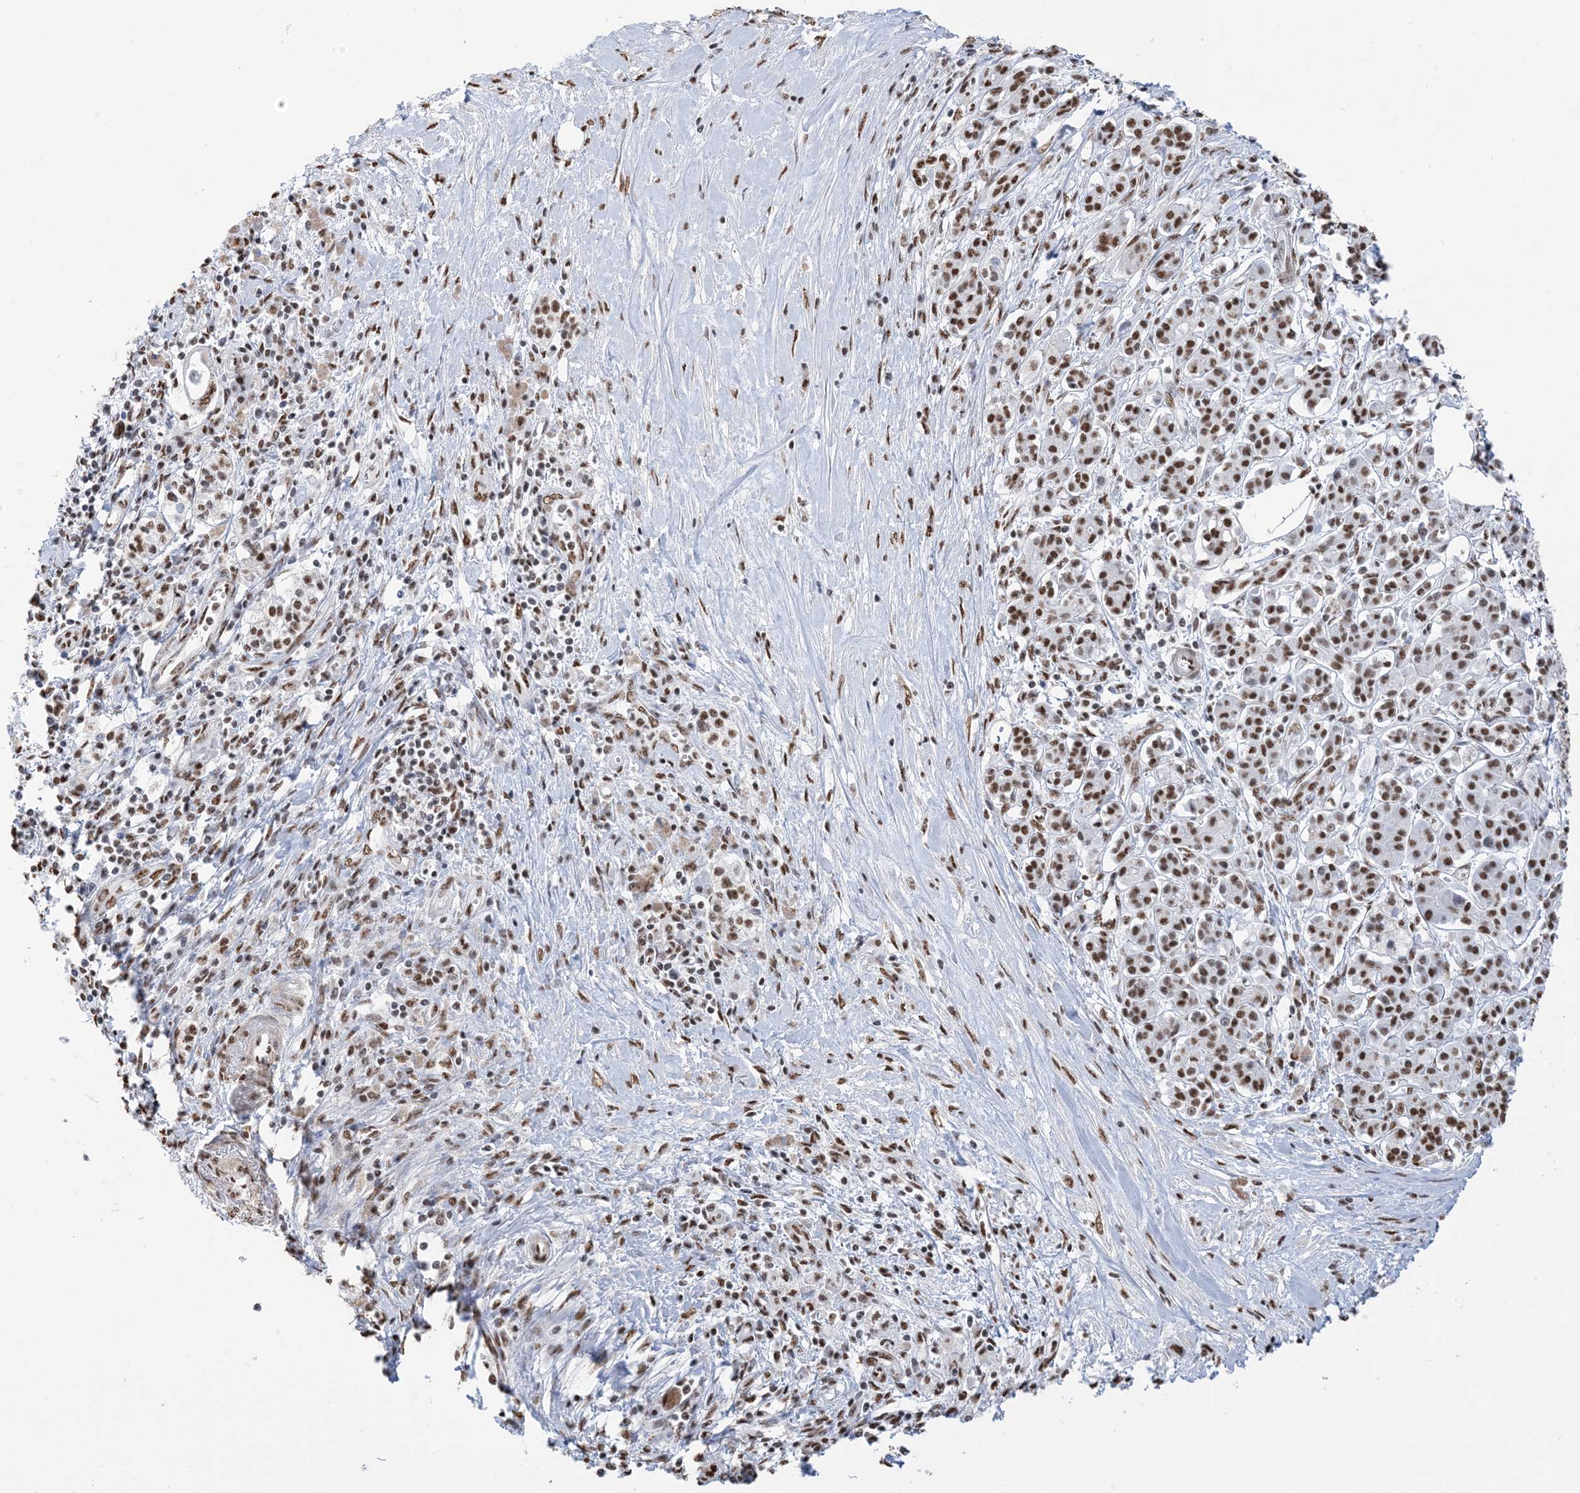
{"staining": {"intensity": "moderate", "quantity": ">75%", "location": "nuclear"}, "tissue": "pancreatic cancer", "cell_type": "Tumor cells", "image_type": "cancer", "snomed": [{"axis": "morphology", "description": "Adenocarcinoma, NOS"}, {"axis": "topography", "description": "Pancreas"}], "caption": "Immunohistochemical staining of human pancreatic cancer displays medium levels of moderate nuclear staining in about >75% of tumor cells.", "gene": "ZNF792", "patient": {"sex": "female", "age": 73}}